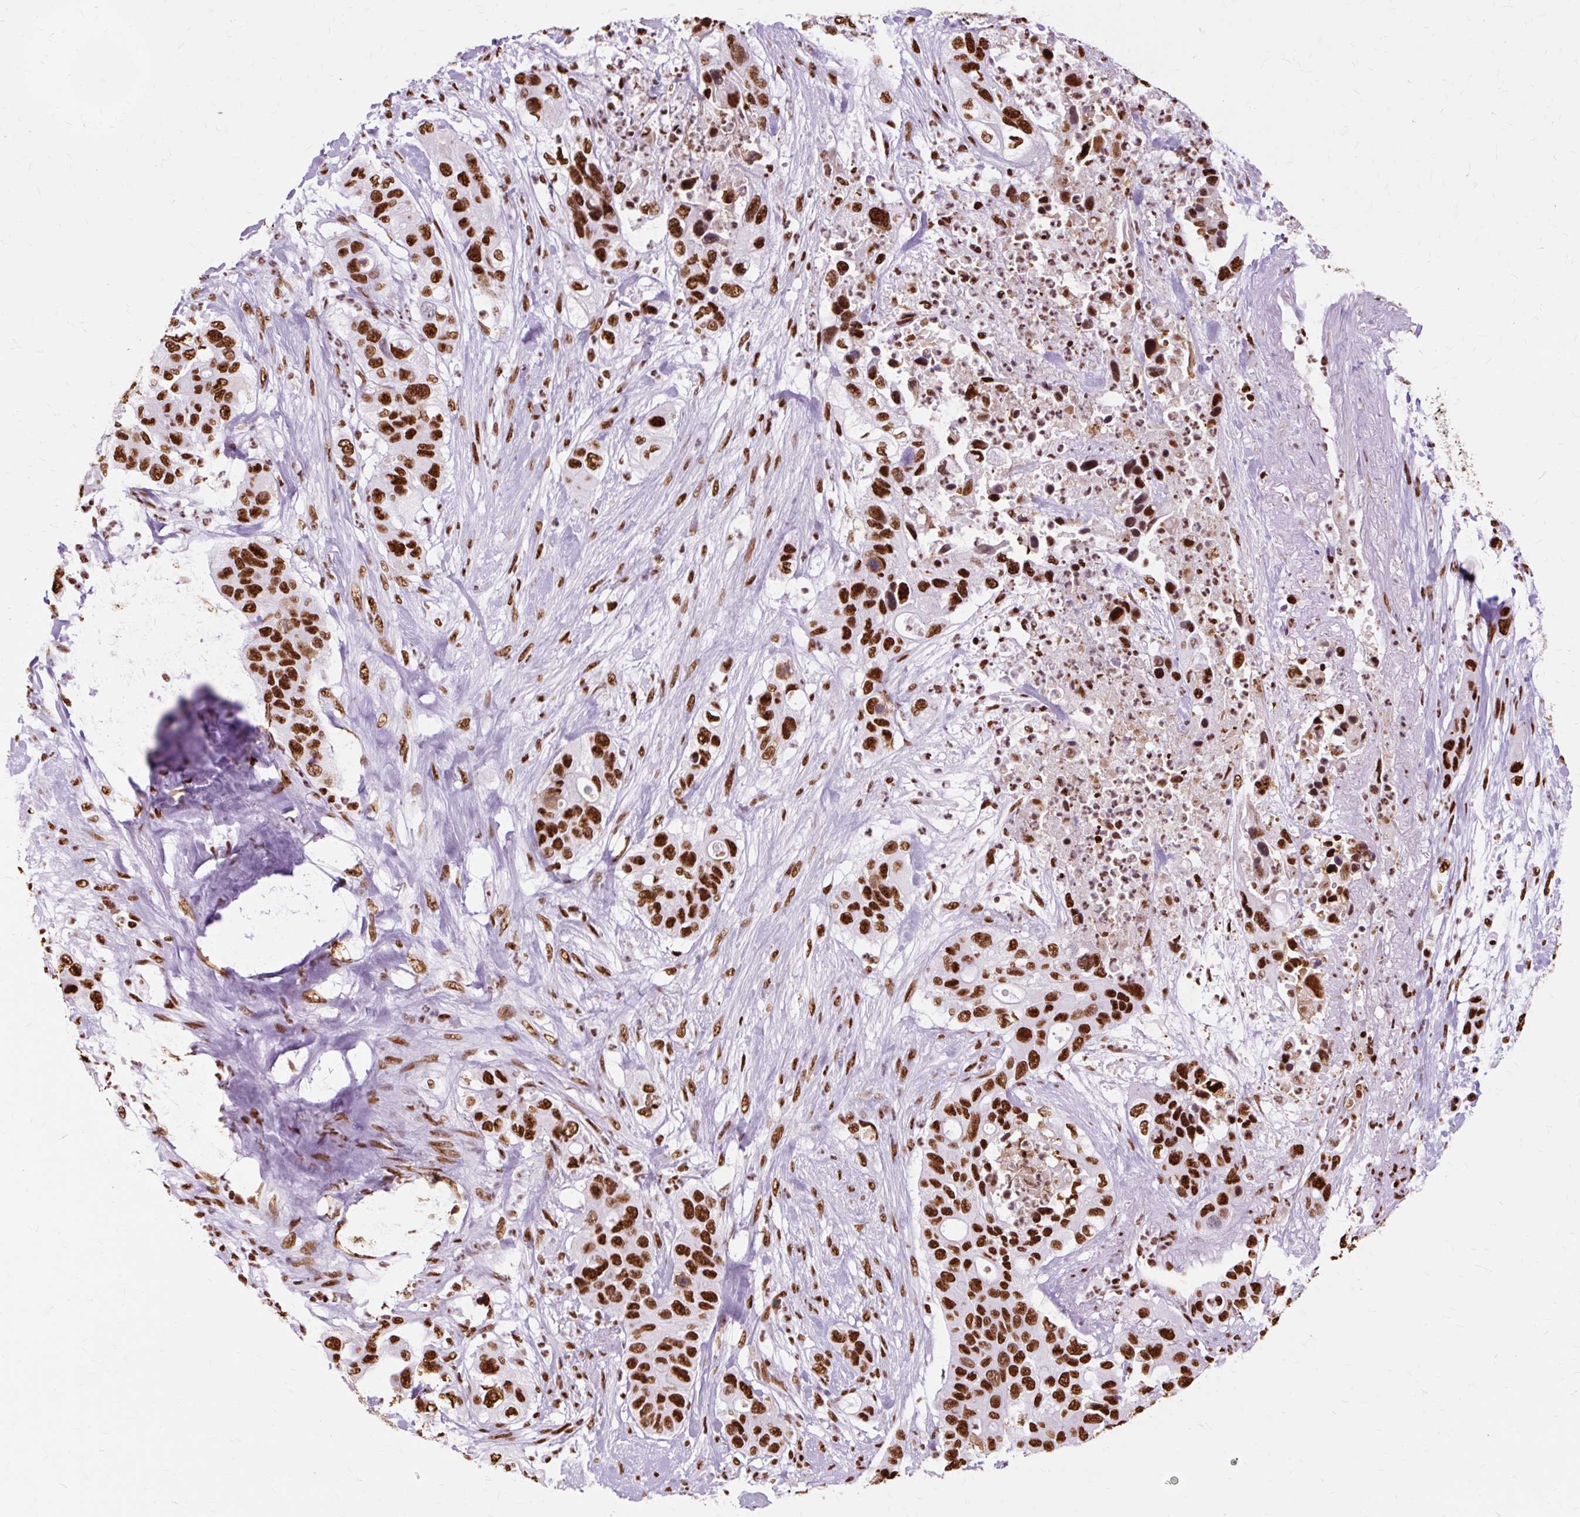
{"staining": {"intensity": "strong", "quantity": ">75%", "location": "nuclear"}, "tissue": "pancreatic cancer", "cell_type": "Tumor cells", "image_type": "cancer", "snomed": [{"axis": "morphology", "description": "Adenocarcinoma, NOS"}, {"axis": "topography", "description": "Pancreas"}], "caption": "Immunohistochemistry (DAB (3,3'-diaminobenzidine)) staining of pancreatic cancer (adenocarcinoma) reveals strong nuclear protein expression in about >75% of tumor cells.", "gene": "XRCC6", "patient": {"sex": "female", "age": 71}}